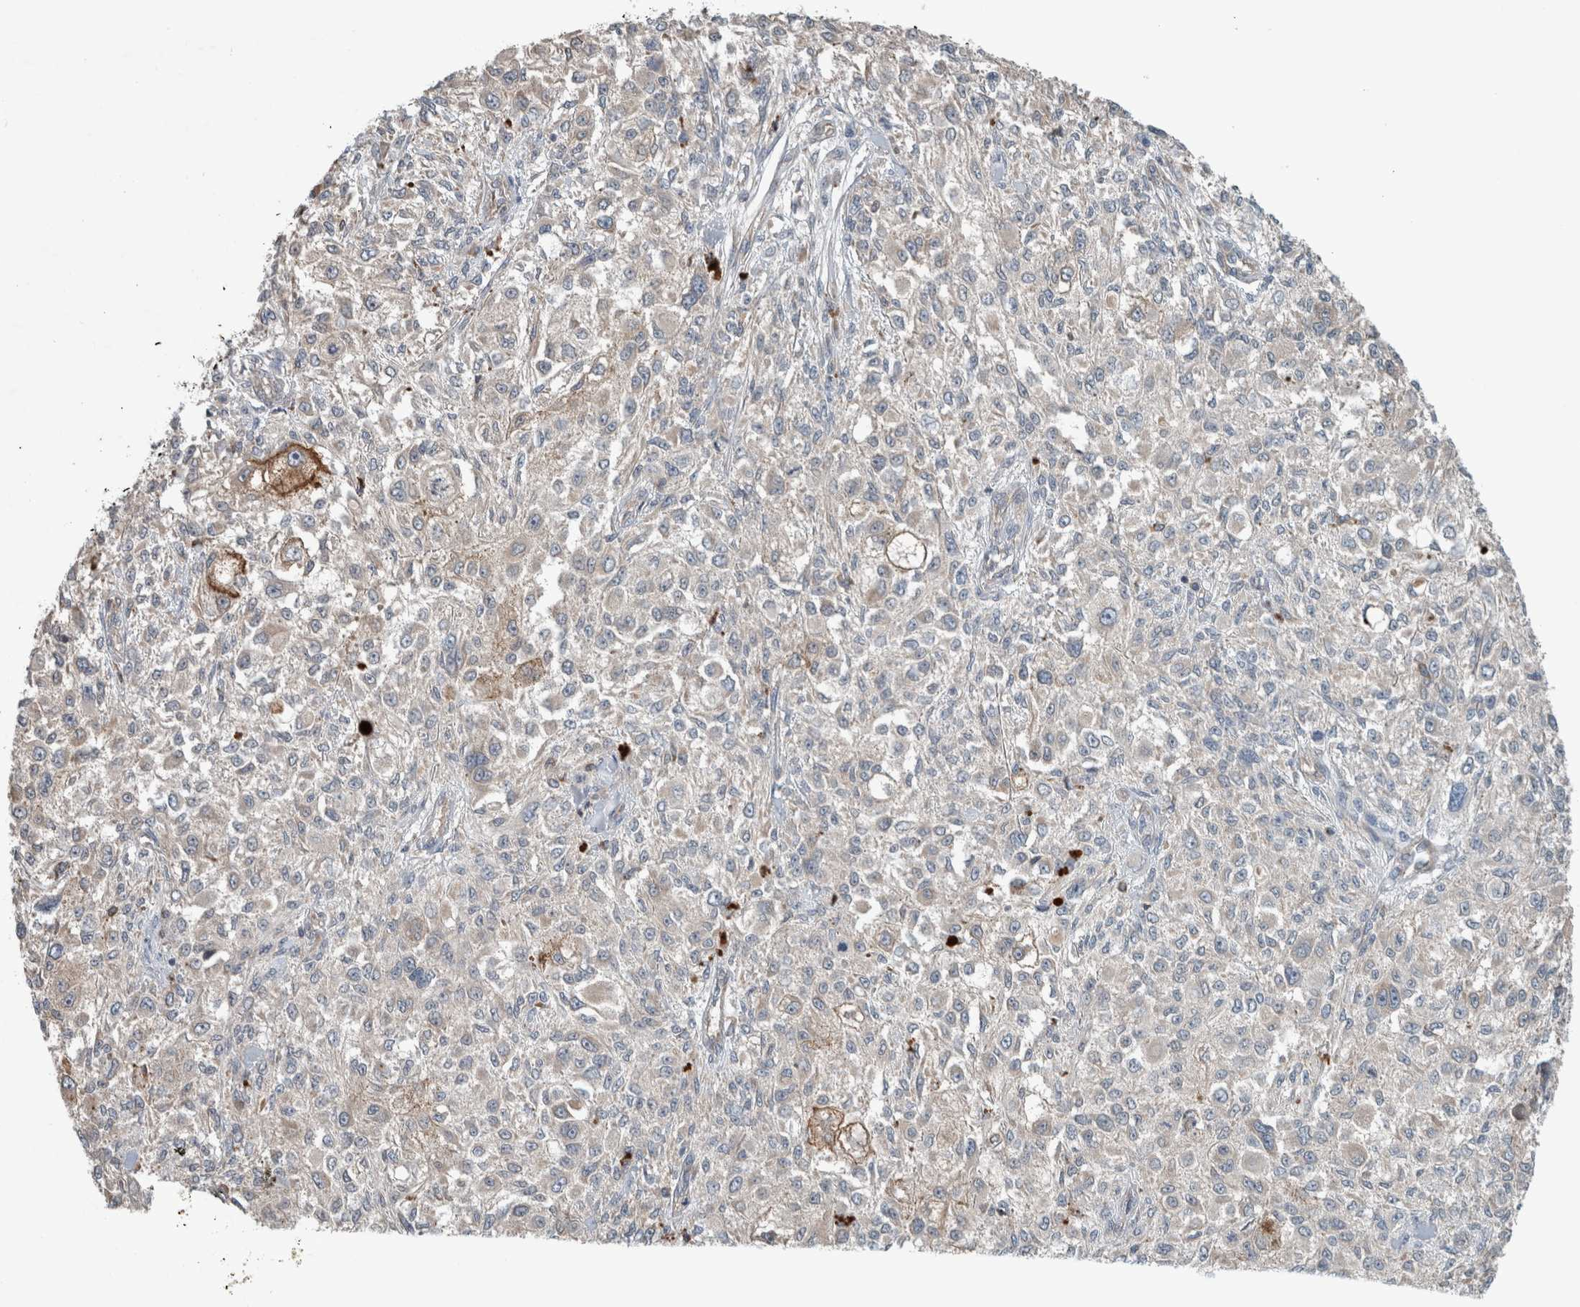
{"staining": {"intensity": "moderate", "quantity": "<25%", "location": "cytoplasmic/membranous"}, "tissue": "melanoma", "cell_type": "Tumor cells", "image_type": "cancer", "snomed": [{"axis": "morphology", "description": "Necrosis, NOS"}, {"axis": "morphology", "description": "Malignant melanoma, NOS"}, {"axis": "topography", "description": "Skin"}], "caption": "This image shows IHC staining of malignant melanoma, with low moderate cytoplasmic/membranous positivity in about <25% of tumor cells.", "gene": "JADE2", "patient": {"sex": "female", "age": 87}}